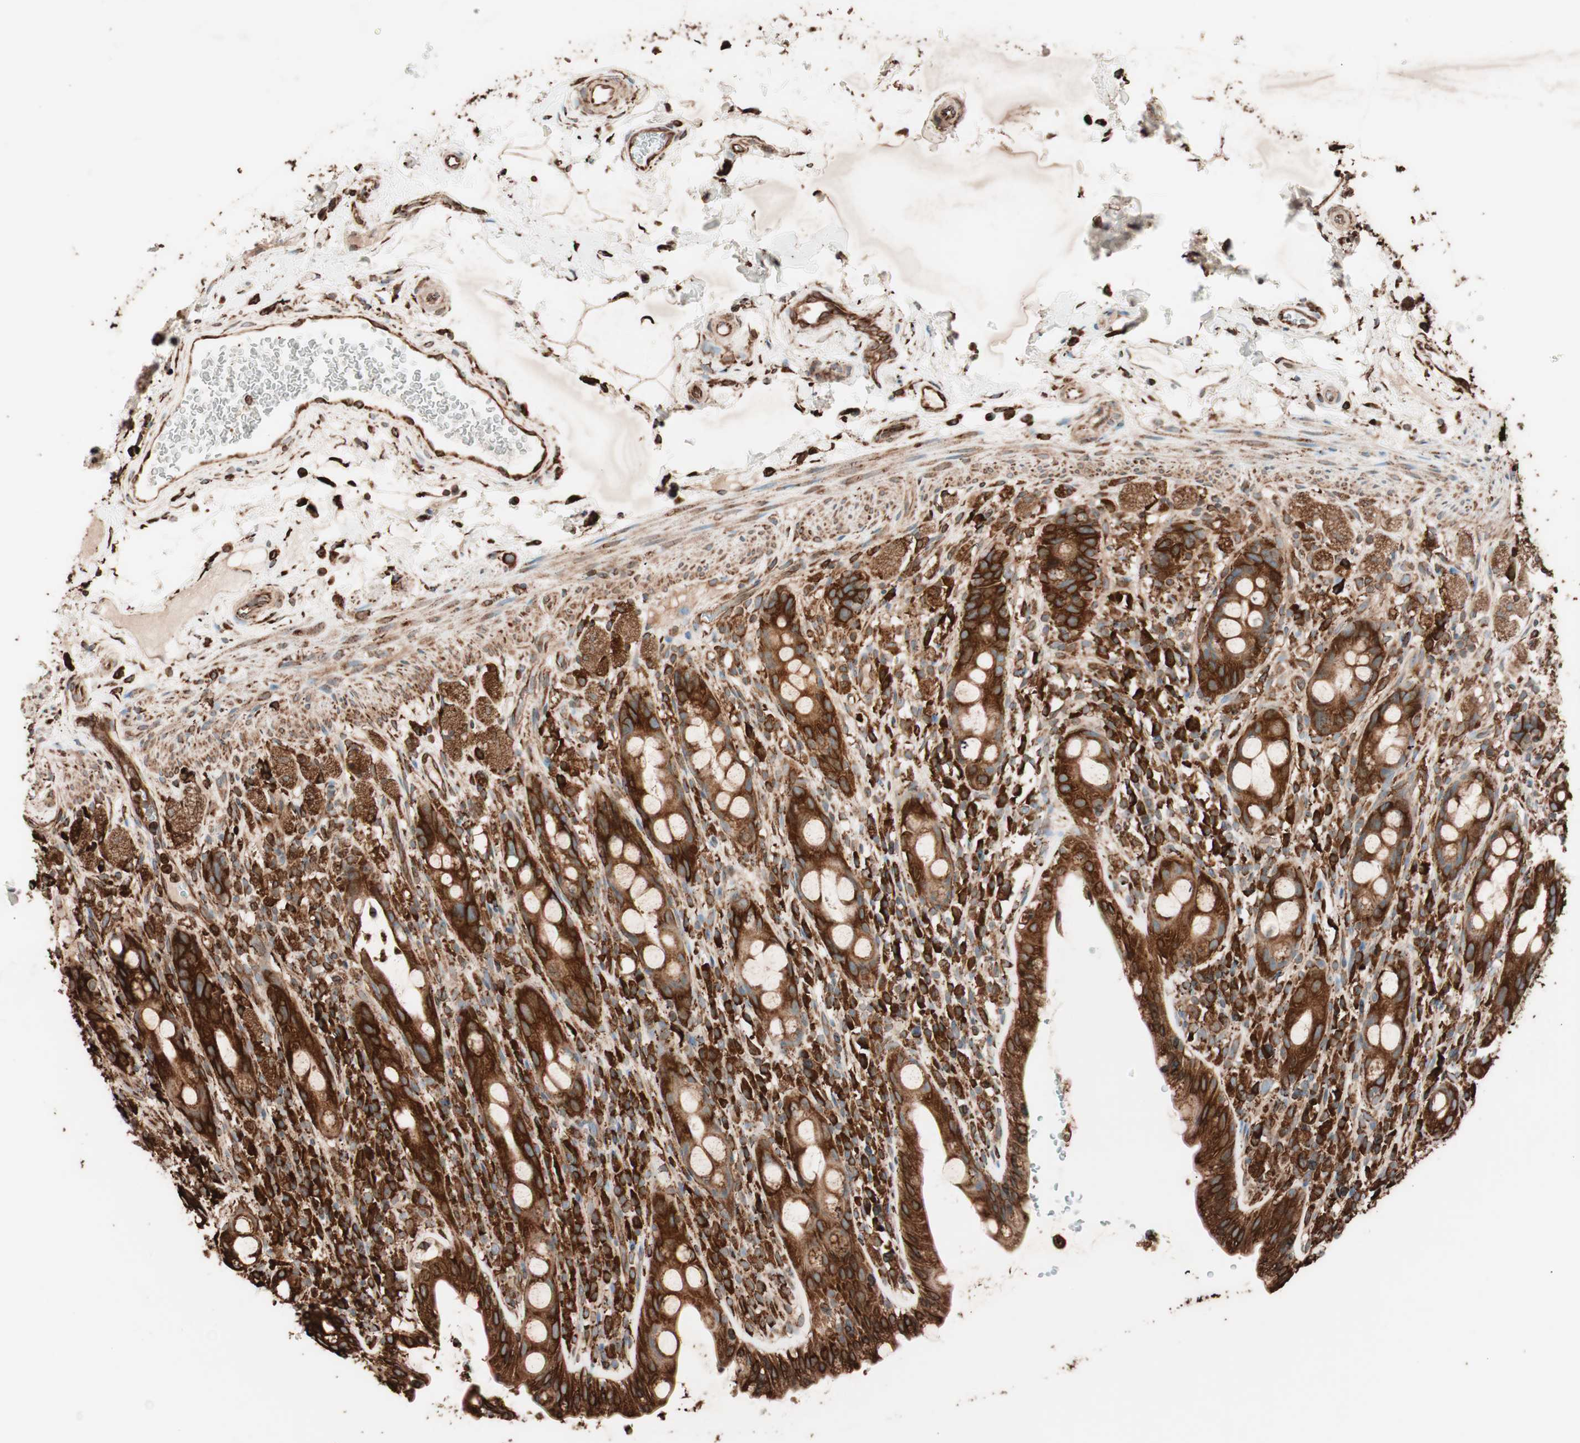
{"staining": {"intensity": "strong", "quantity": ">75%", "location": "cytoplasmic/membranous"}, "tissue": "rectum", "cell_type": "Glandular cells", "image_type": "normal", "snomed": [{"axis": "morphology", "description": "Normal tissue, NOS"}, {"axis": "topography", "description": "Rectum"}], "caption": "Immunohistochemistry micrograph of unremarkable human rectum stained for a protein (brown), which displays high levels of strong cytoplasmic/membranous staining in approximately >75% of glandular cells.", "gene": "VEGFA", "patient": {"sex": "male", "age": 44}}